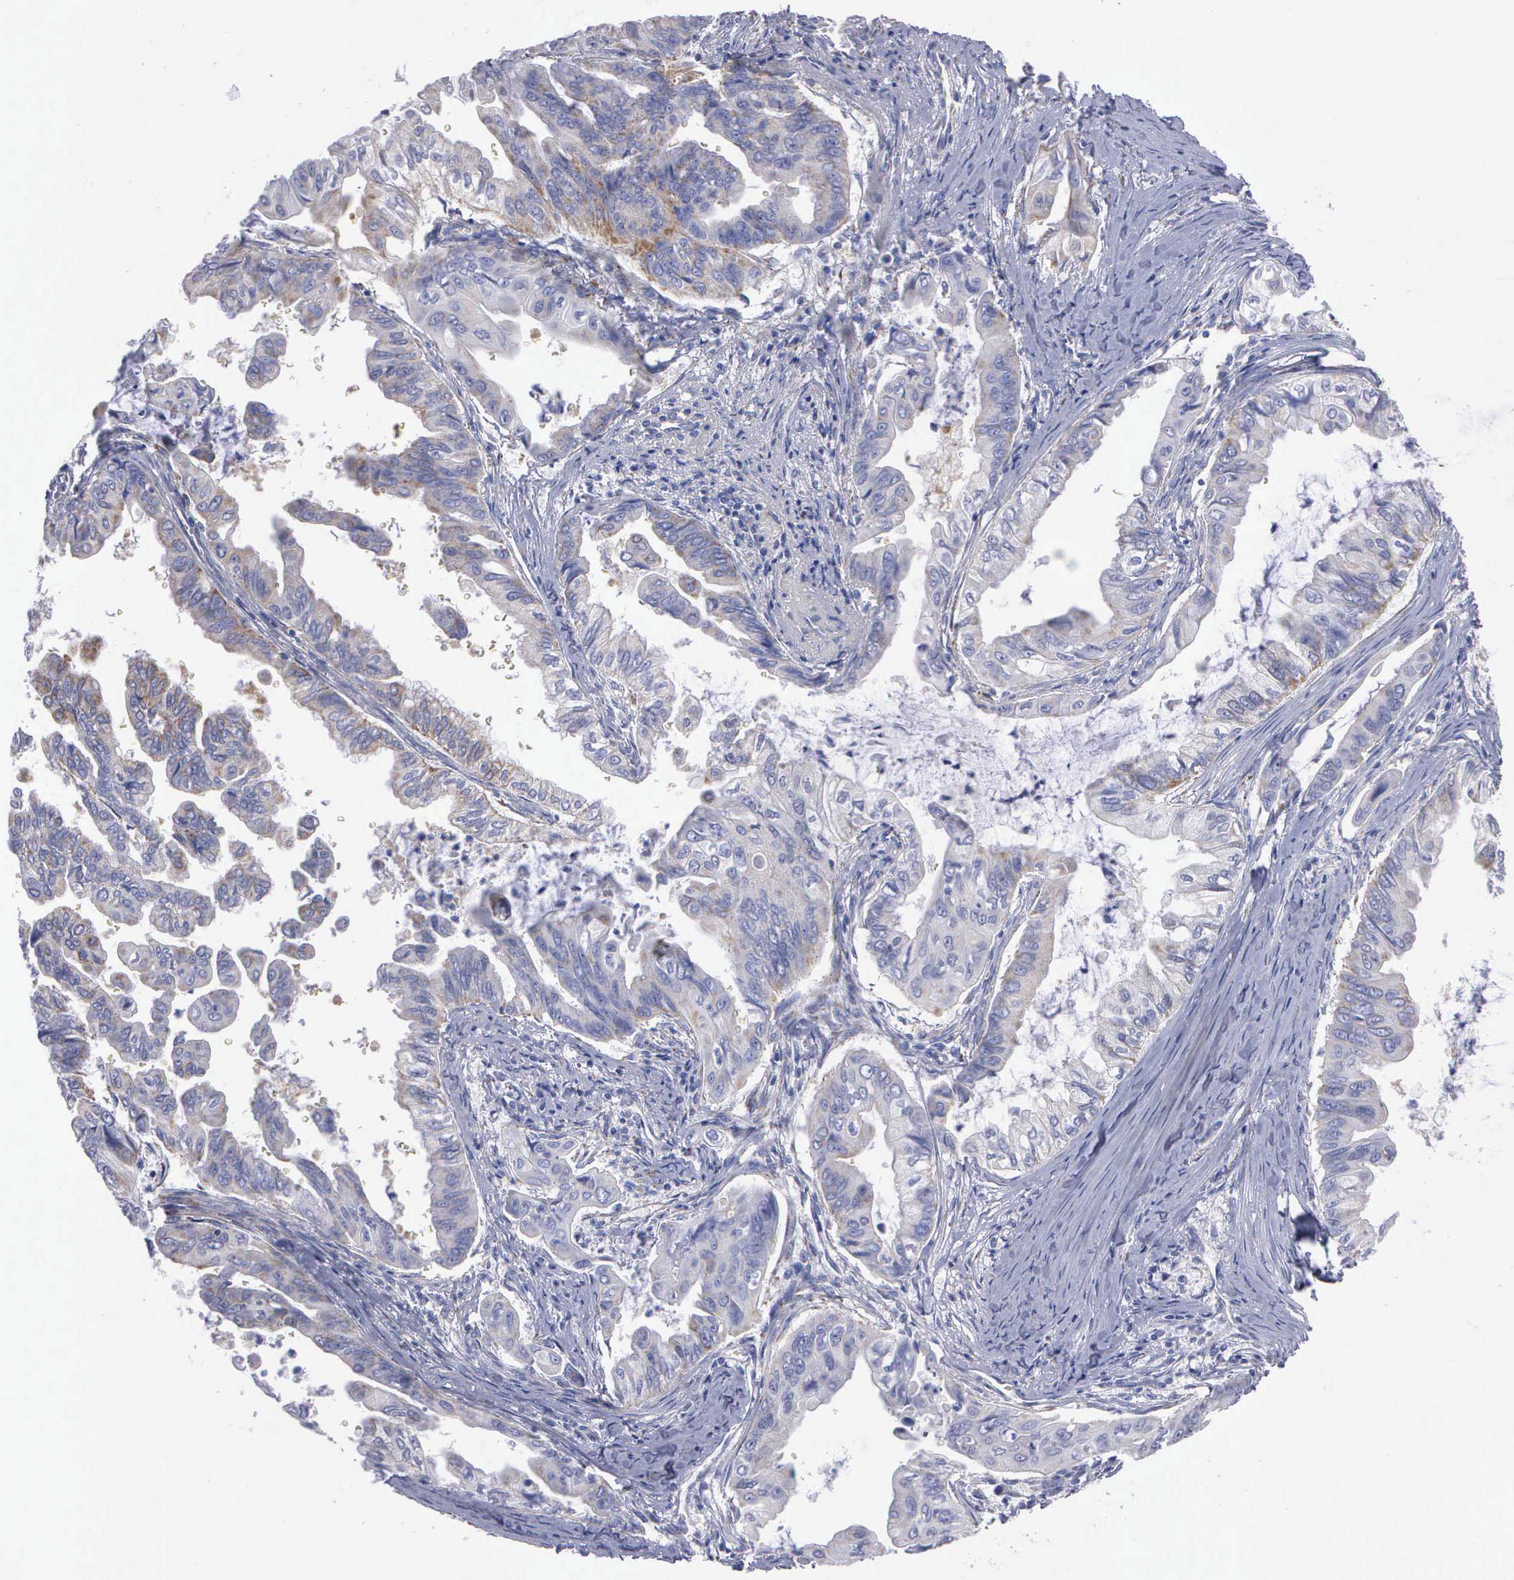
{"staining": {"intensity": "weak", "quantity": "<25%", "location": "cytoplasmic/membranous"}, "tissue": "stomach cancer", "cell_type": "Tumor cells", "image_type": "cancer", "snomed": [{"axis": "morphology", "description": "Adenocarcinoma, NOS"}, {"axis": "topography", "description": "Stomach, upper"}], "caption": "Histopathology image shows no significant protein expression in tumor cells of stomach adenocarcinoma.", "gene": "APOOL", "patient": {"sex": "male", "age": 80}}